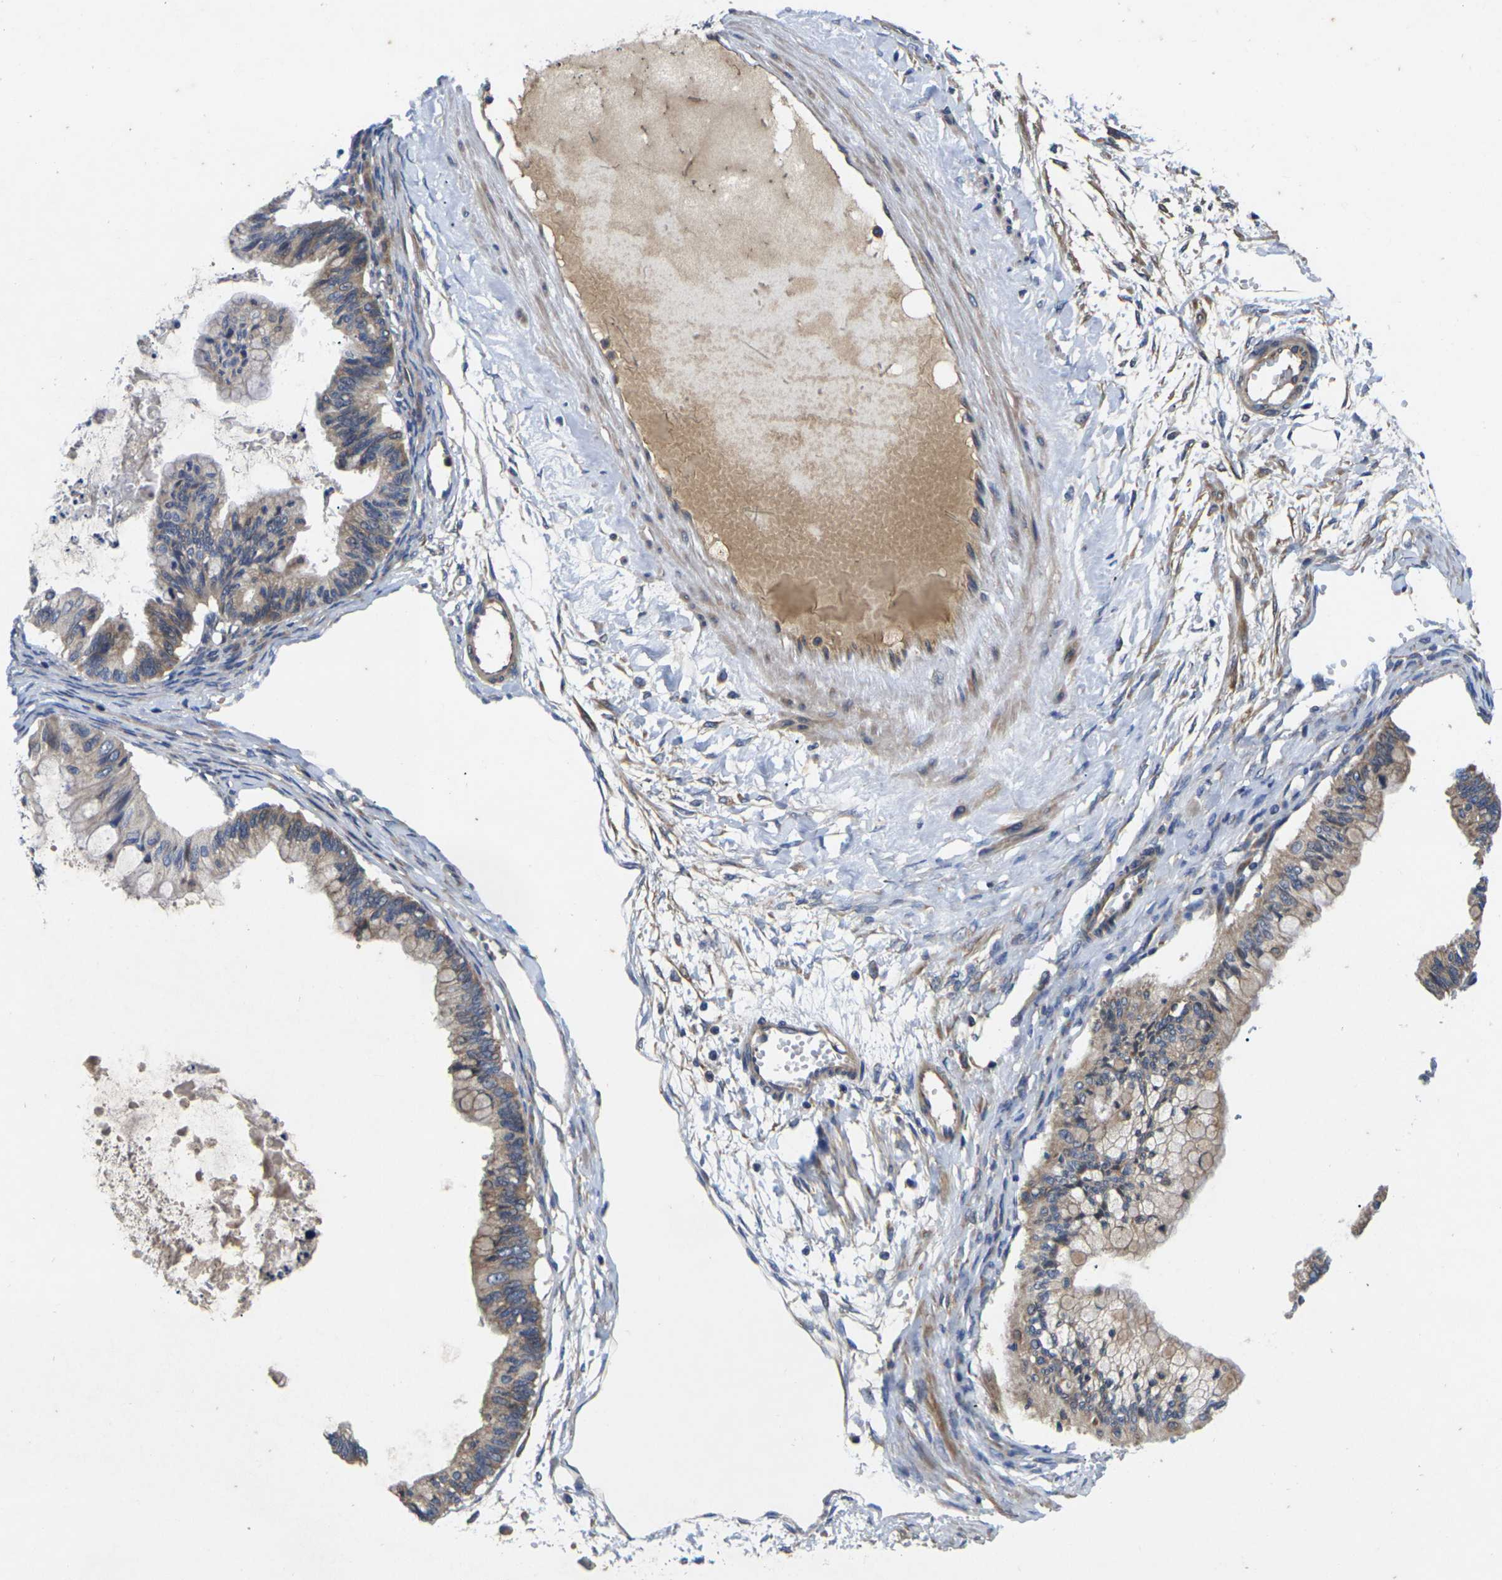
{"staining": {"intensity": "moderate", "quantity": ">75%", "location": "cytoplasmic/membranous"}, "tissue": "ovarian cancer", "cell_type": "Tumor cells", "image_type": "cancer", "snomed": [{"axis": "morphology", "description": "Cystadenocarcinoma, mucinous, NOS"}, {"axis": "topography", "description": "Ovary"}], "caption": "Human ovarian mucinous cystadenocarcinoma stained for a protein (brown) displays moderate cytoplasmic/membranous positive staining in about >75% of tumor cells.", "gene": "KIF1B", "patient": {"sex": "female", "age": 57}}